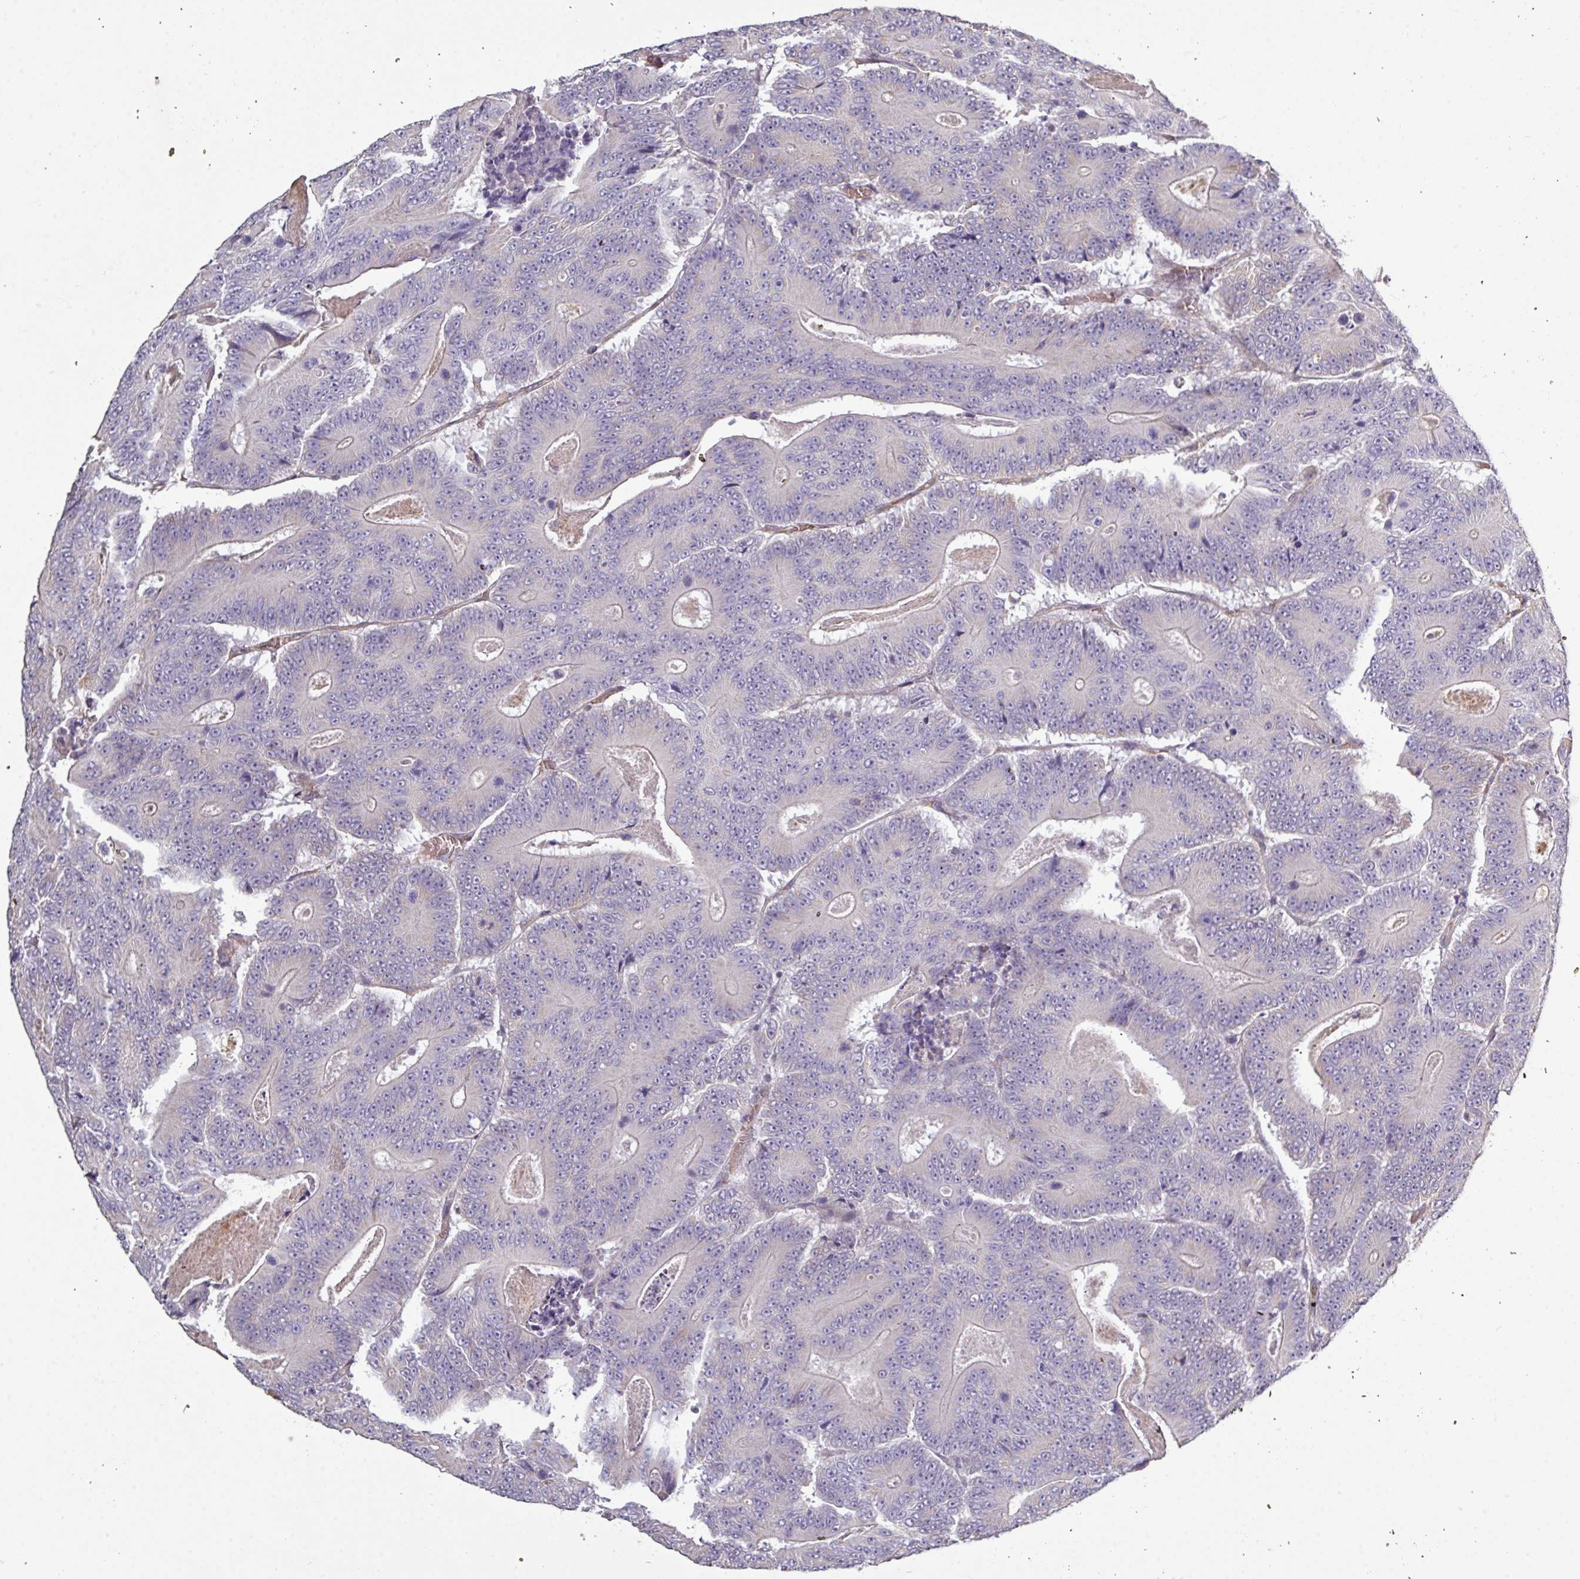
{"staining": {"intensity": "negative", "quantity": "none", "location": "none"}, "tissue": "colorectal cancer", "cell_type": "Tumor cells", "image_type": "cancer", "snomed": [{"axis": "morphology", "description": "Adenocarcinoma, NOS"}, {"axis": "topography", "description": "Colon"}], "caption": "Colorectal adenocarcinoma was stained to show a protein in brown. There is no significant expression in tumor cells. (DAB (3,3'-diaminobenzidine) IHC with hematoxylin counter stain).", "gene": "NHSL2", "patient": {"sex": "male", "age": 83}}